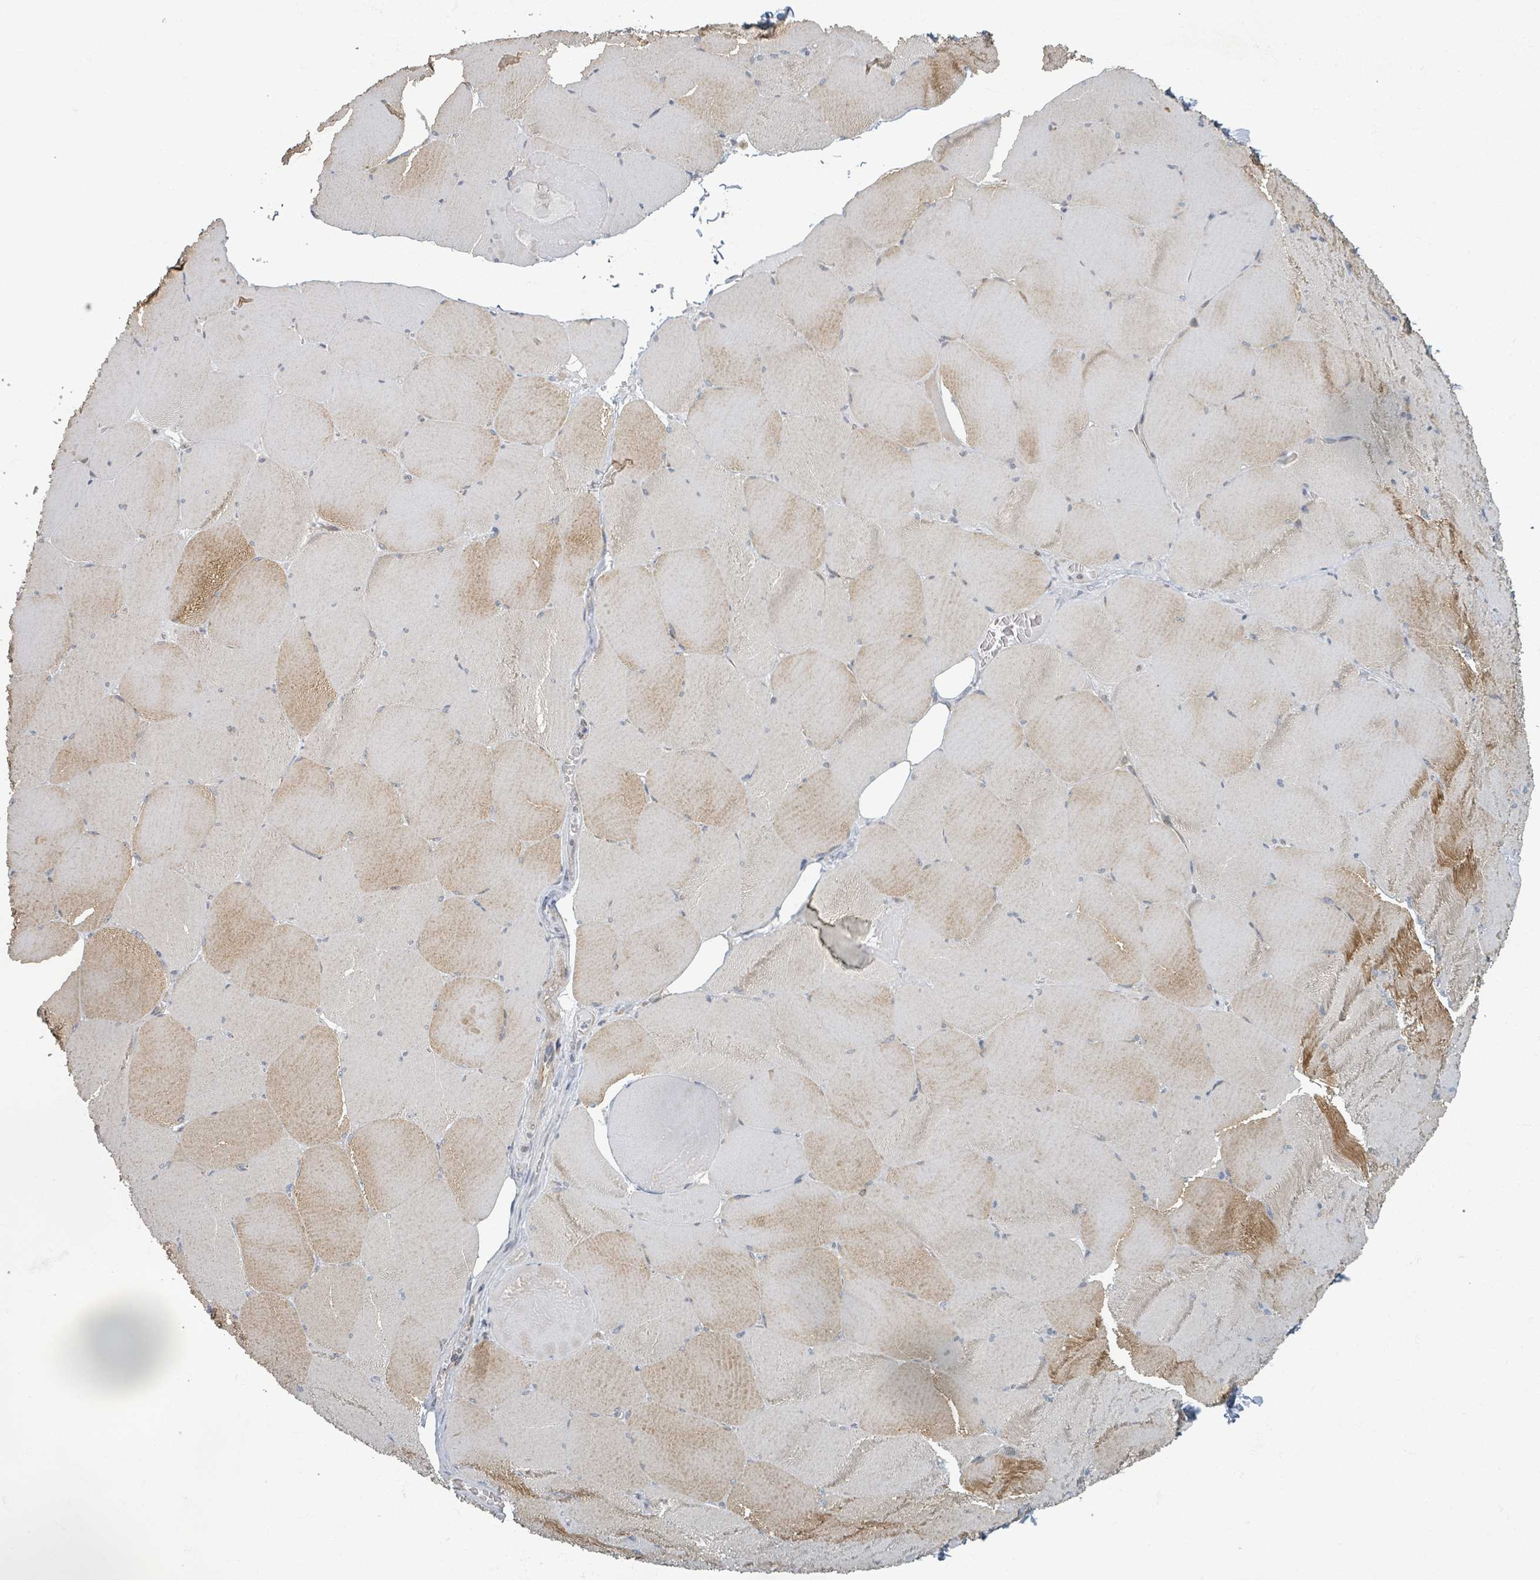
{"staining": {"intensity": "moderate", "quantity": "25%-75%", "location": "cytoplasmic/membranous"}, "tissue": "skeletal muscle", "cell_type": "Myocytes", "image_type": "normal", "snomed": [{"axis": "morphology", "description": "Normal tissue, NOS"}, {"axis": "topography", "description": "Skeletal muscle"}, {"axis": "topography", "description": "Head-Neck"}], "caption": "Immunohistochemical staining of benign skeletal muscle exhibits medium levels of moderate cytoplasmic/membranous positivity in about 25%-75% of myocytes.", "gene": "INTS15", "patient": {"sex": "male", "age": 66}}